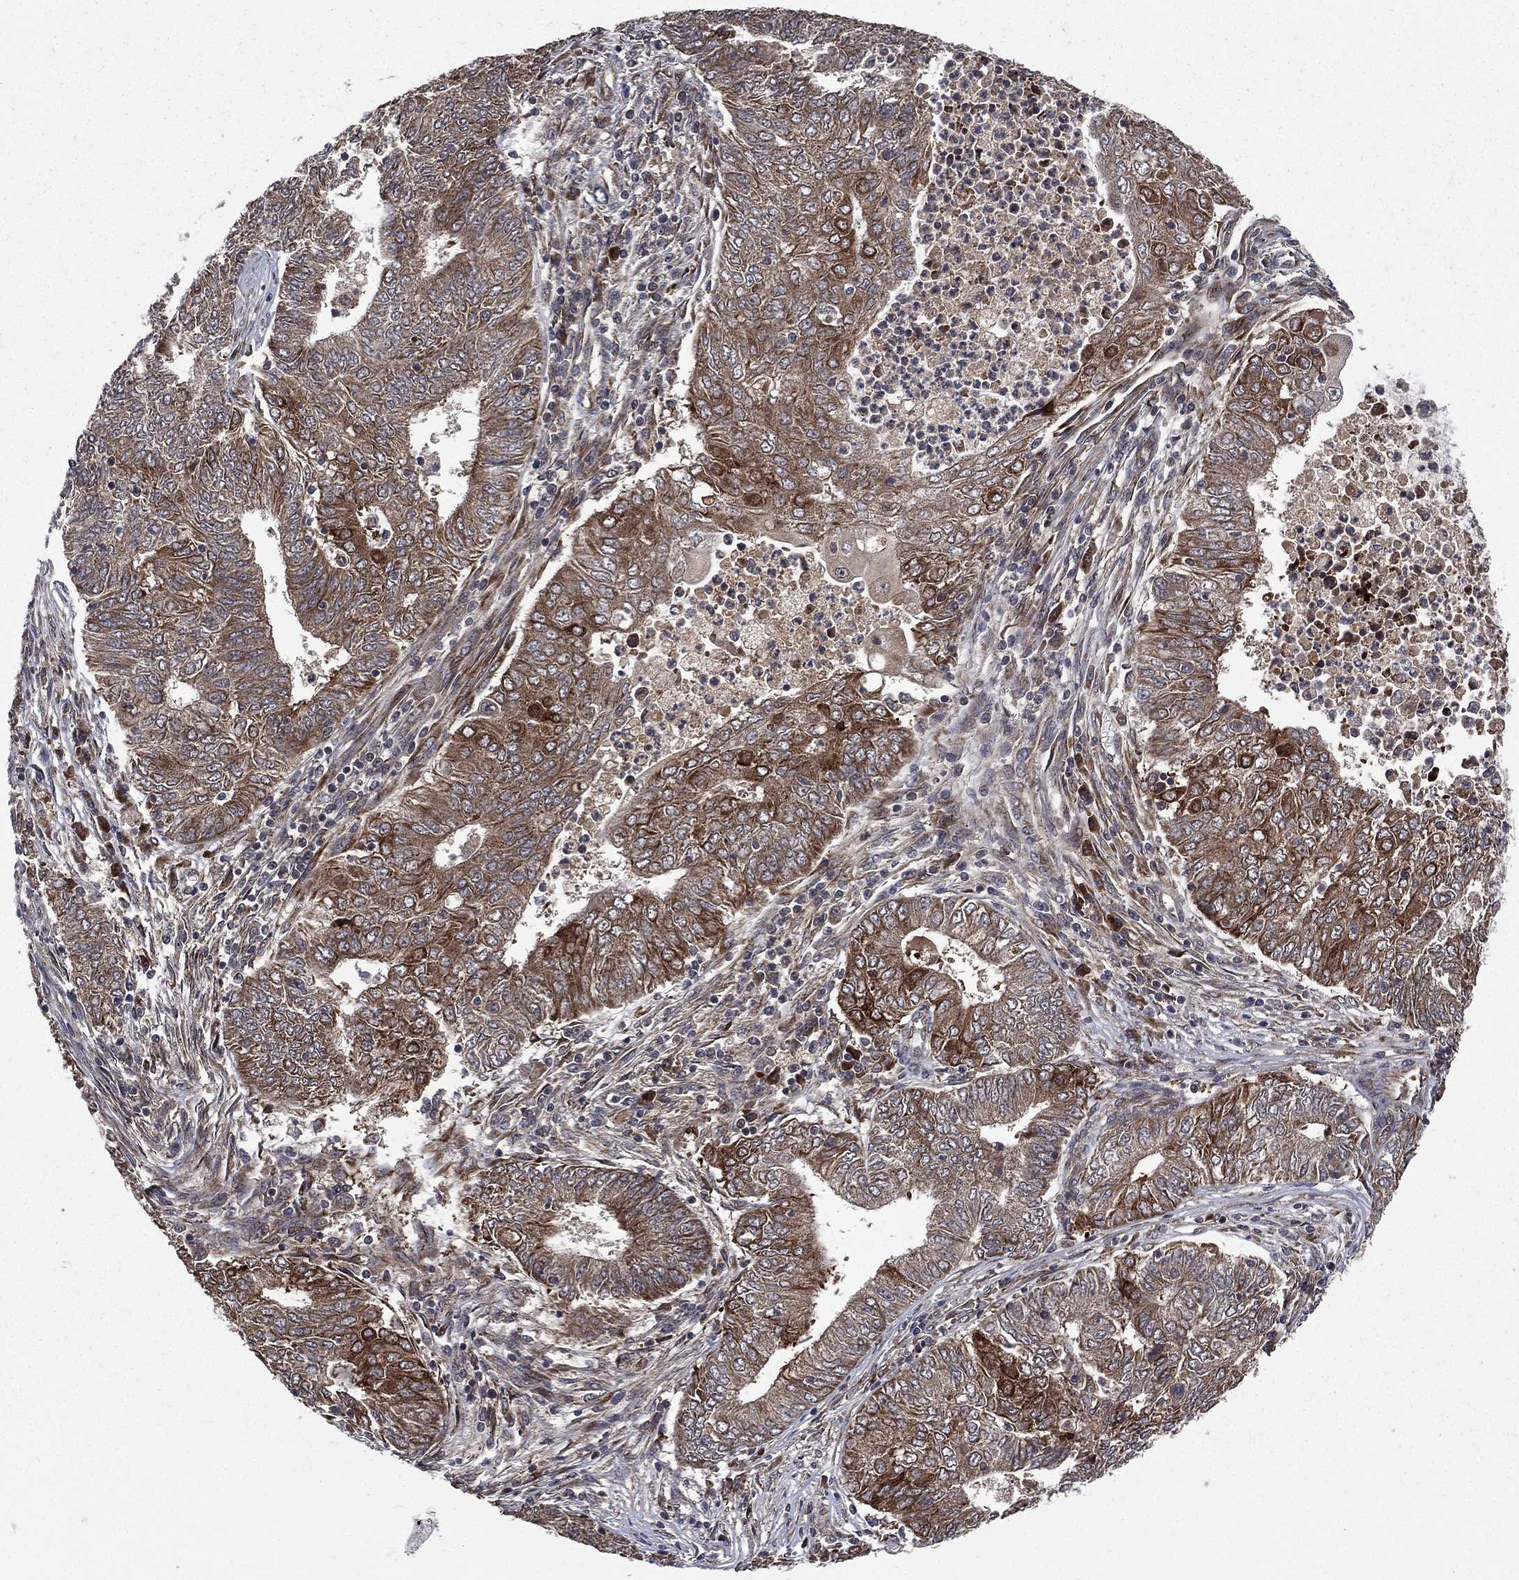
{"staining": {"intensity": "strong", "quantity": "25%-75%", "location": "cytoplasmic/membranous"}, "tissue": "endometrial cancer", "cell_type": "Tumor cells", "image_type": "cancer", "snomed": [{"axis": "morphology", "description": "Adenocarcinoma, NOS"}, {"axis": "topography", "description": "Endometrium"}], "caption": "Immunohistochemistry (IHC) staining of endometrial adenocarcinoma, which reveals high levels of strong cytoplasmic/membranous staining in about 25%-75% of tumor cells indicating strong cytoplasmic/membranous protein positivity. The staining was performed using DAB (brown) for protein detection and nuclei were counterstained in hematoxylin (blue).", "gene": "RAB11FIP4", "patient": {"sex": "female", "age": 62}}